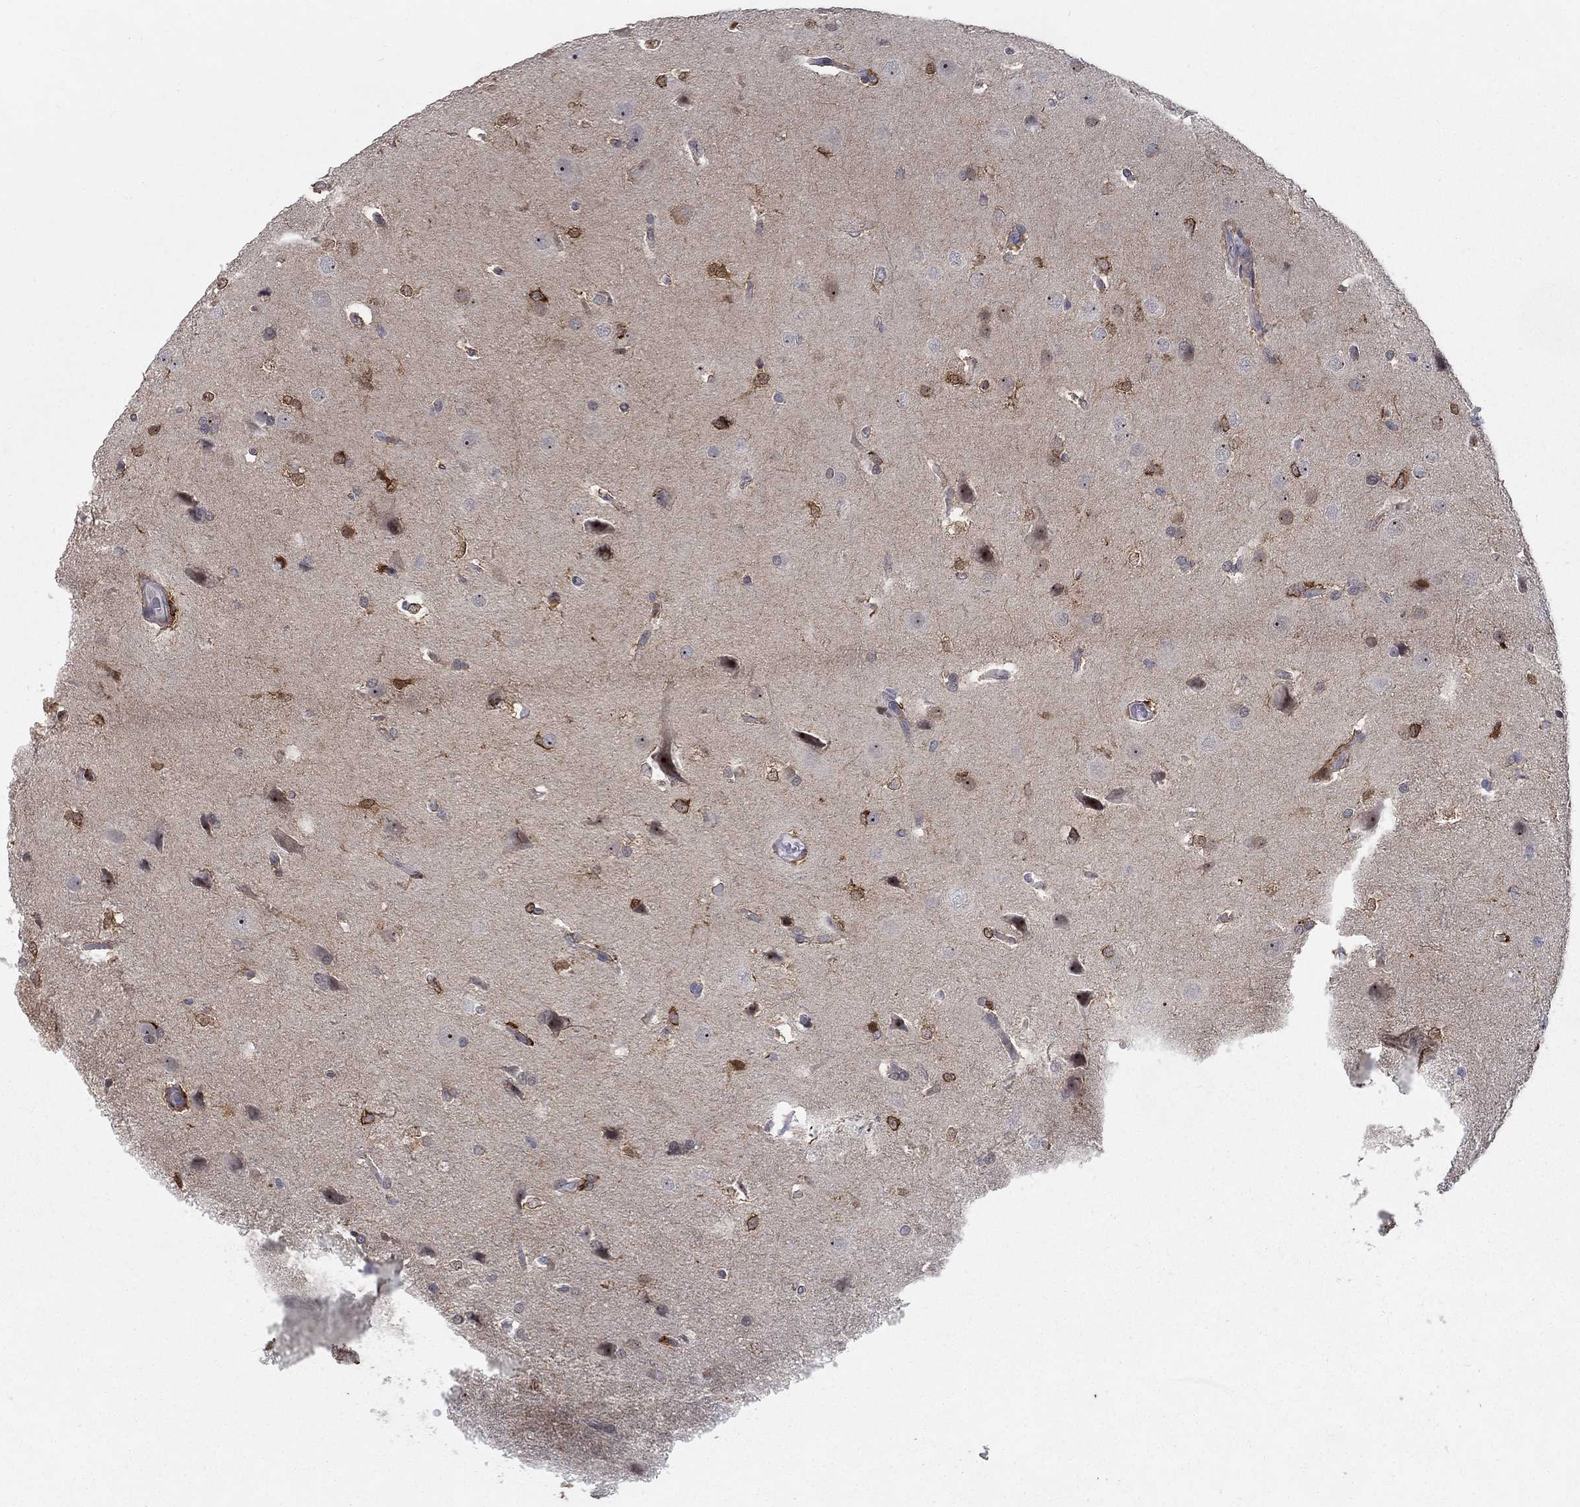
{"staining": {"intensity": "strong", "quantity": "<25%", "location": "cytoplasmic/membranous"}, "tissue": "glioma", "cell_type": "Tumor cells", "image_type": "cancer", "snomed": [{"axis": "morphology", "description": "Glioma, malignant, Low grade"}, {"axis": "topography", "description": "Brain"}], "caption": "This is an image of immunohistochemistry (IHC) staining of glioma, which shows strong staining in the cytoplasmic/membranous of tumor cells.", "gene": "MTSS2", "patient": {"sex": "female", "age": 32}}